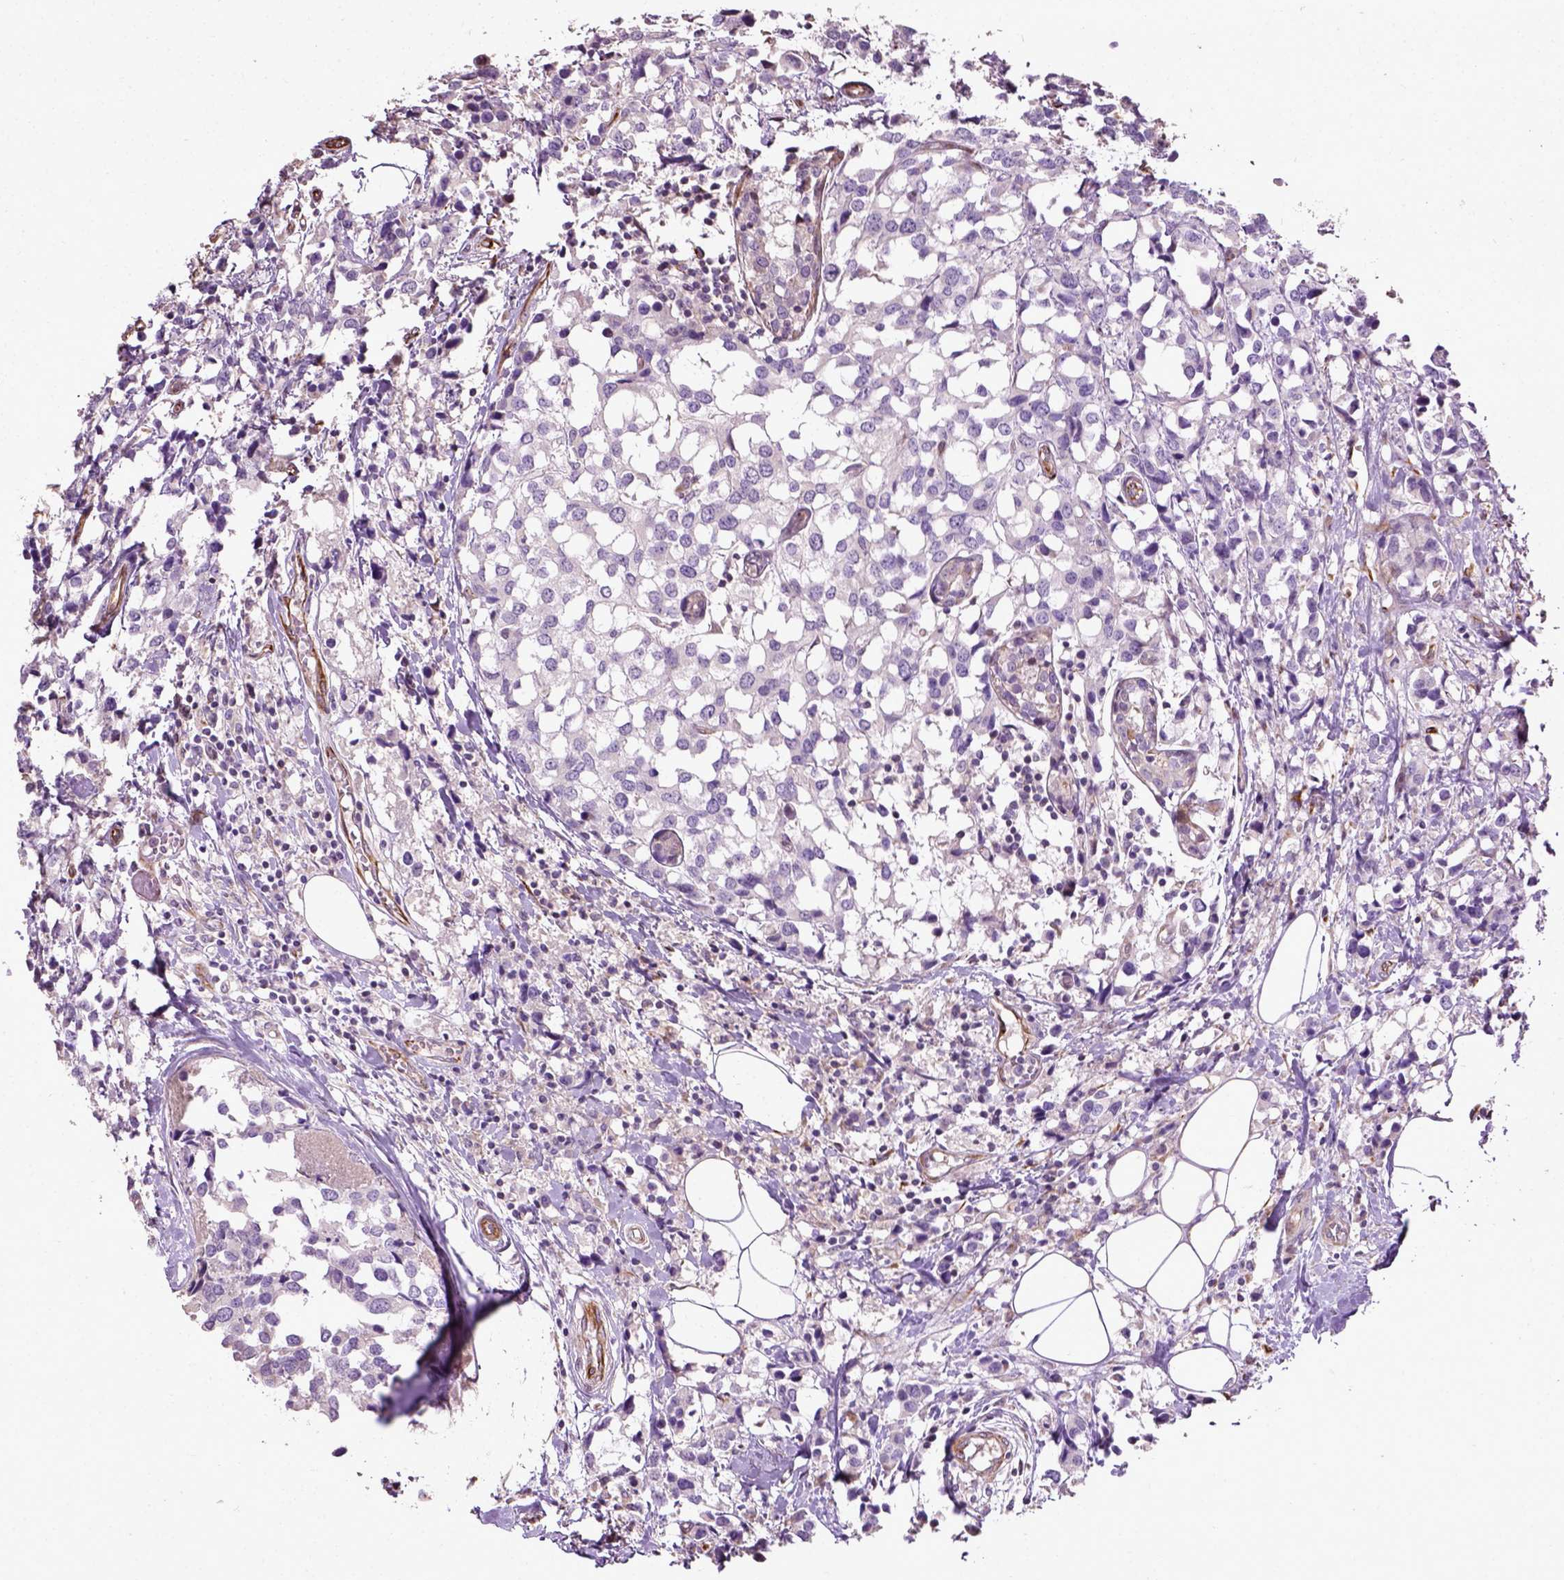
{"staining": {"intensity": "negative", "quantity": "none", "location": "none"}, "tissue": "breast cancer", "cell_type": "Tumor cells", "image_type": "cancer", "snomed": [{"axis": "morphology", "description": "Lobular carcinoma"}, {"axis": "topography", "description": "Breast"}], "caption": "Immunohistochemistry (IHC) image of lobular carcinoma (breast) stained for a protein (brown), which shows no expression in tumor cells.", "gene": "PKP3", "patient": {"sex": "female", "age": 59}}